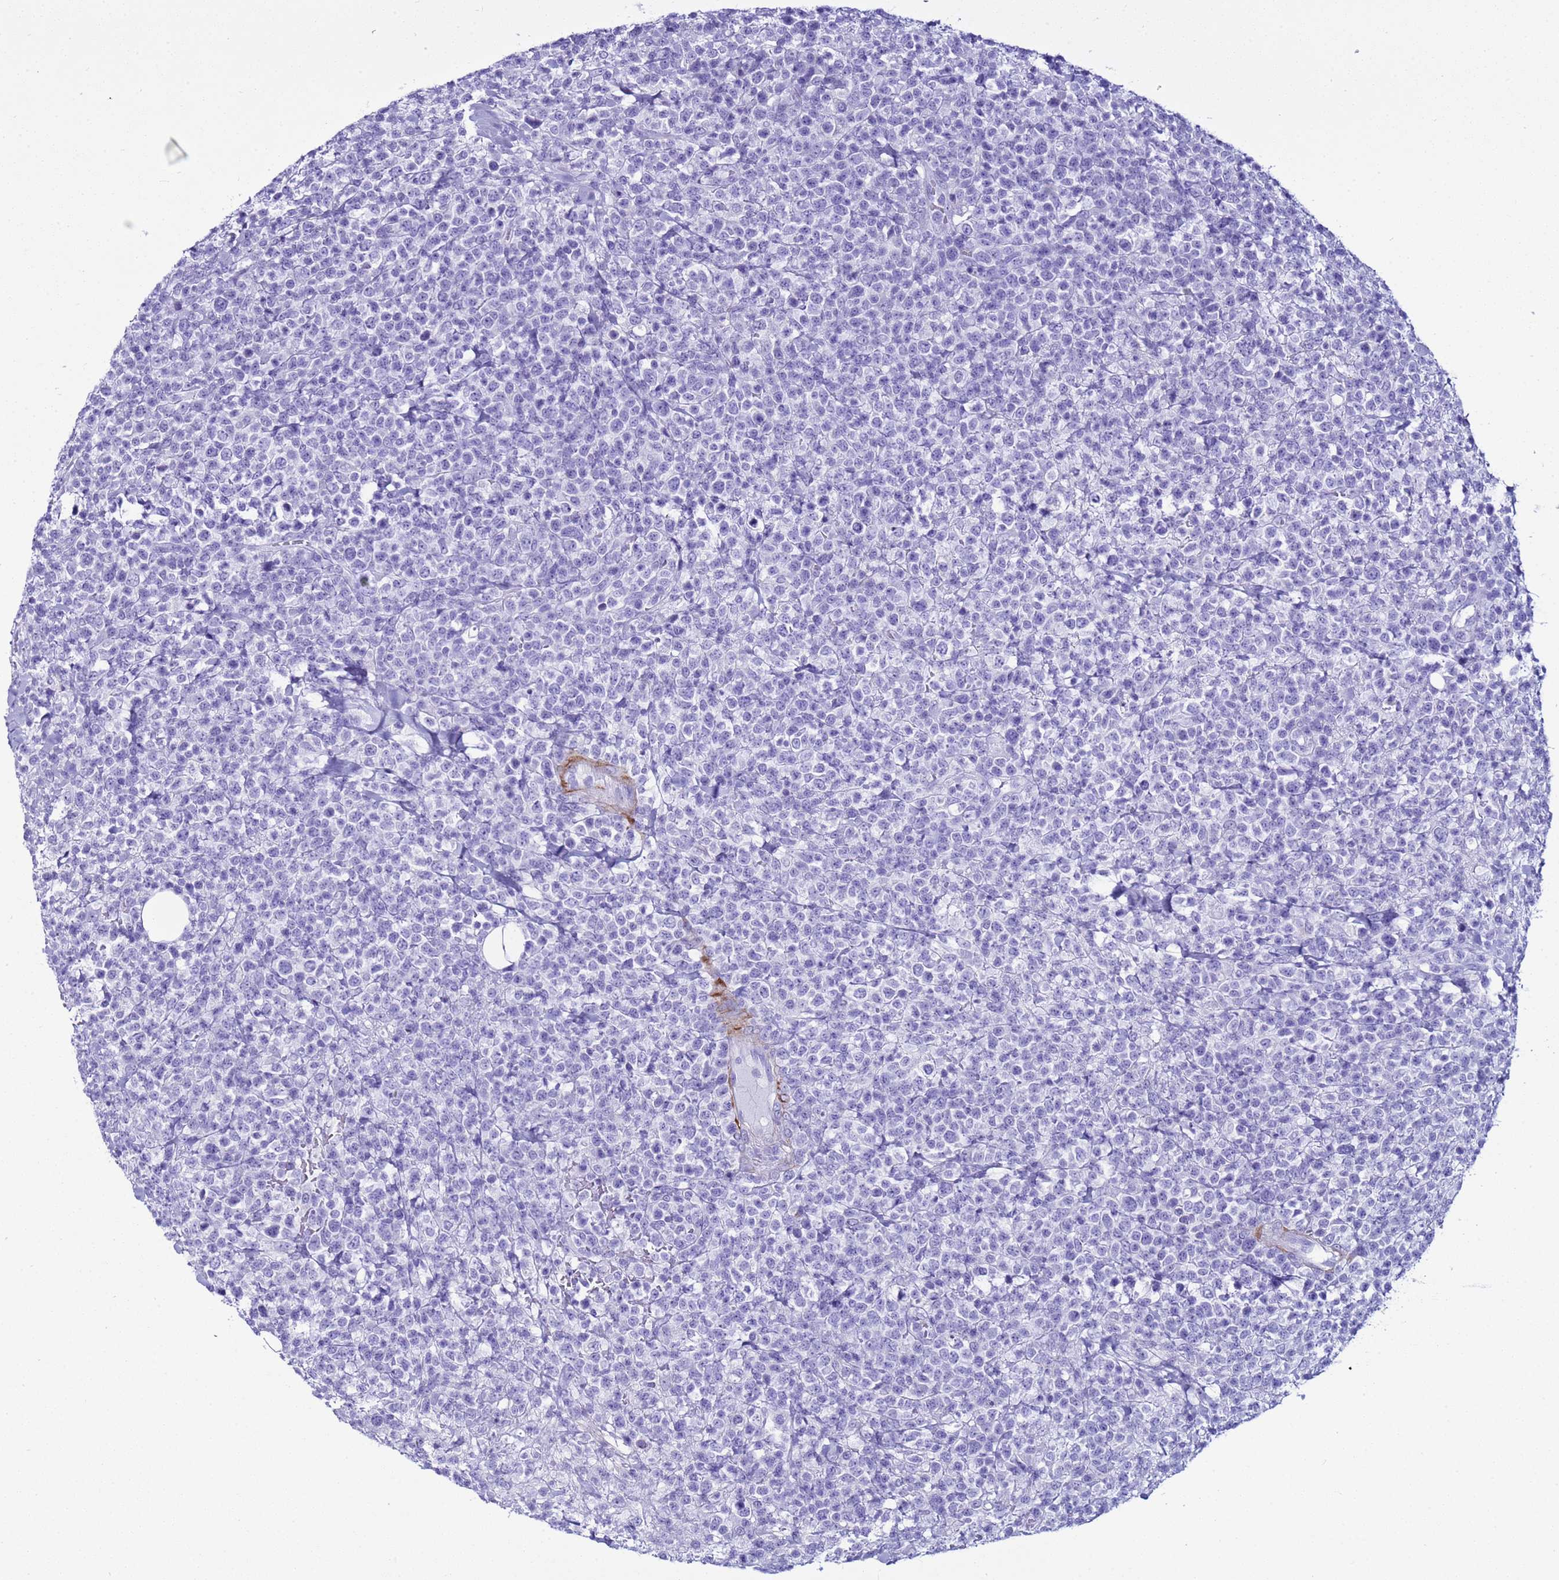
{"staining": {"intensity": "negative", "quantity": "none", "location": "none"}, "tissue": "lymphoma", "cell_type": "Tumor cells", "image_type": "cancer", "snomed": [{"axis": "morphology", "description": "Malignant lymphoma, non-Hodgkin's type, High grade"}, {"axis": "topography", "description": "Colon"}], "caption": "Tumor cells are negative for protein expression in human lymphoma. (DAB IHC with hematoxylin counter stain).", "gene": "LCMT1", "patient": {"sex": "female", "age": 53}}